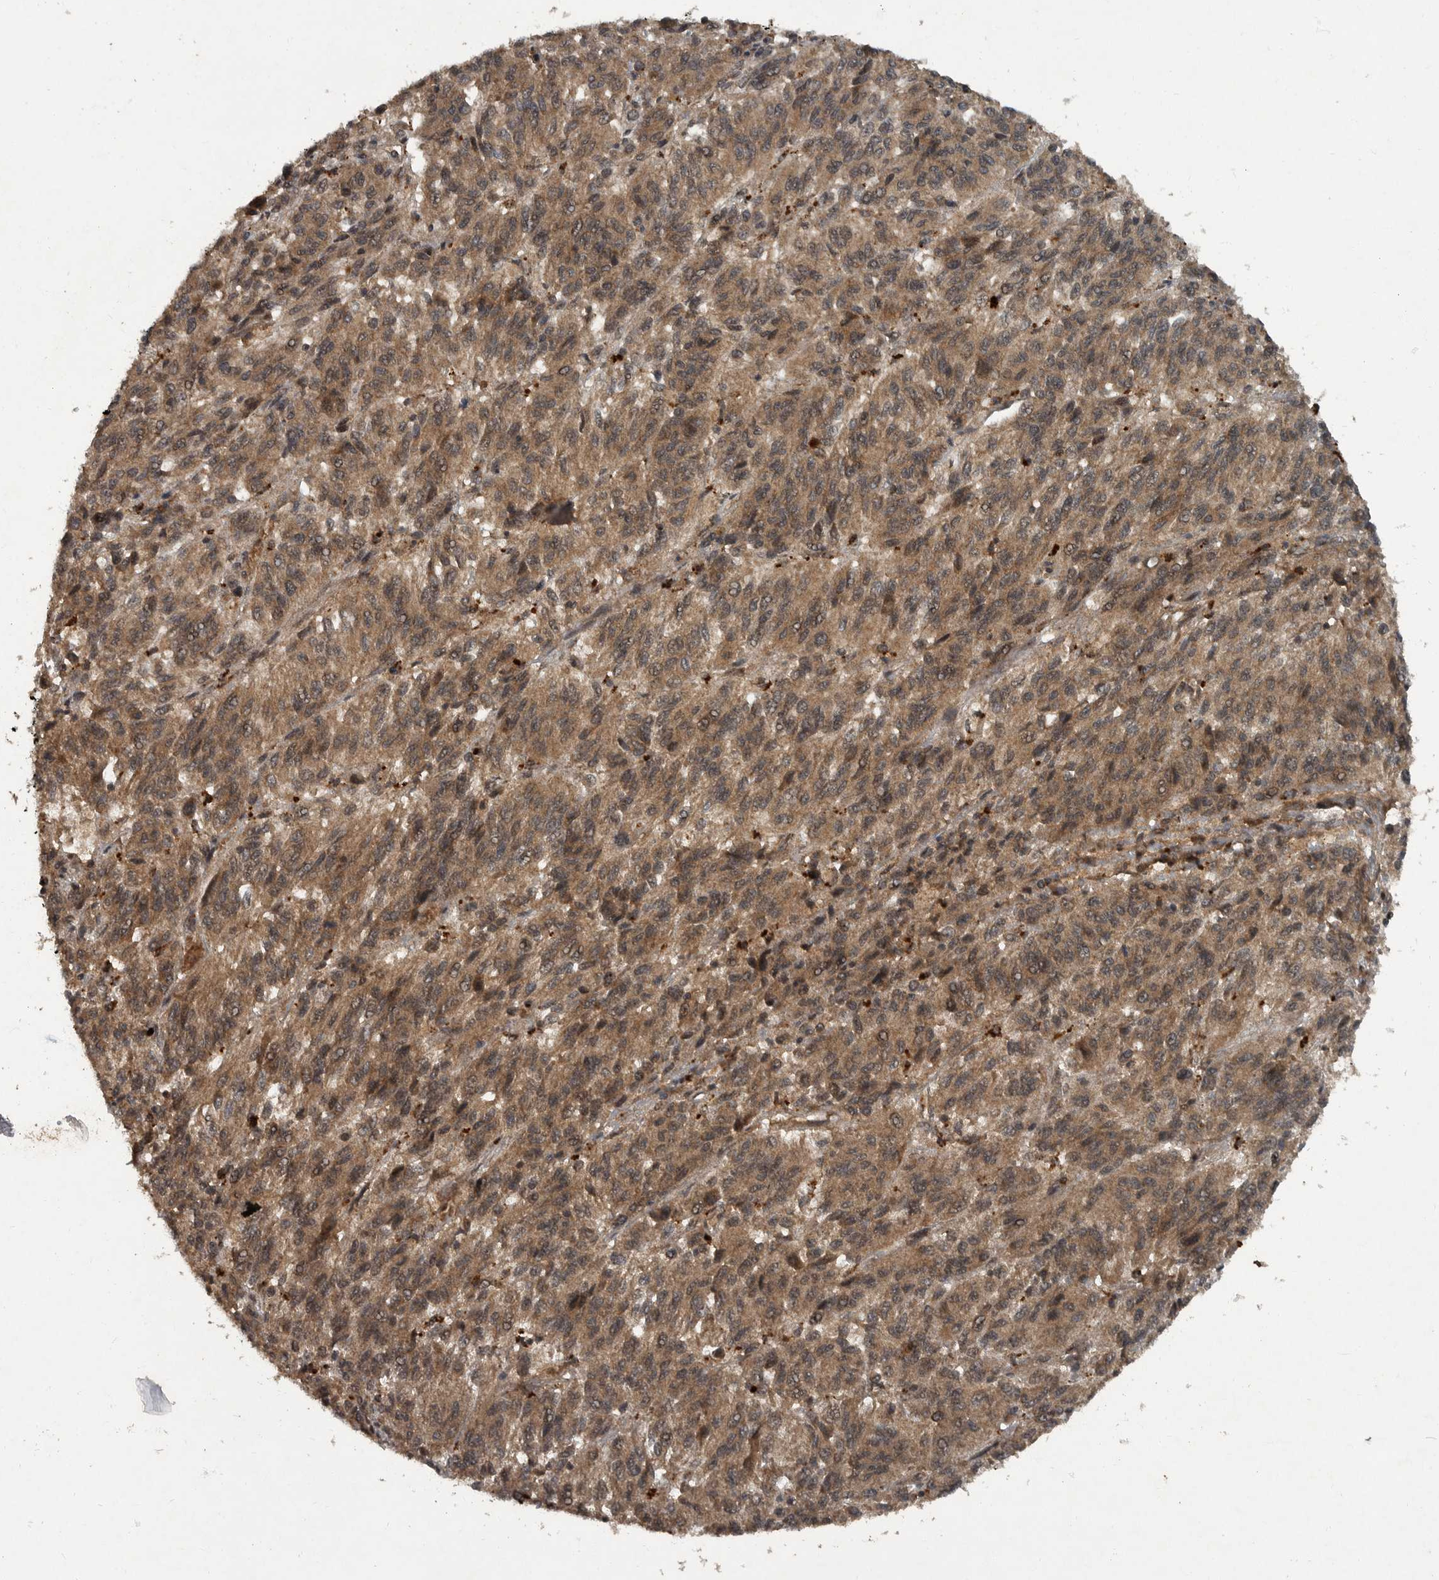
{"staining": {"intensity": "moderate", "quantity": ">75%", "location": "cytoplasmic/membranous"}, "tissue": "melanoma", "cell_type": "Tumor cells", "image_type": "cancer", "snomed": [{"axis": "morphology", "description": "Malignant melanoma, Metastatic site"}, {"axis": "topography", "description": "Lung"}], "caption": "A micrograph of human malignant melanoma (metastatic site) stained for a protein shows moderate cytoplasmic/membranous brown staining in tumor cells.", "gene": "FOXO1", "patient": {"sex": "male", "age": 64}}